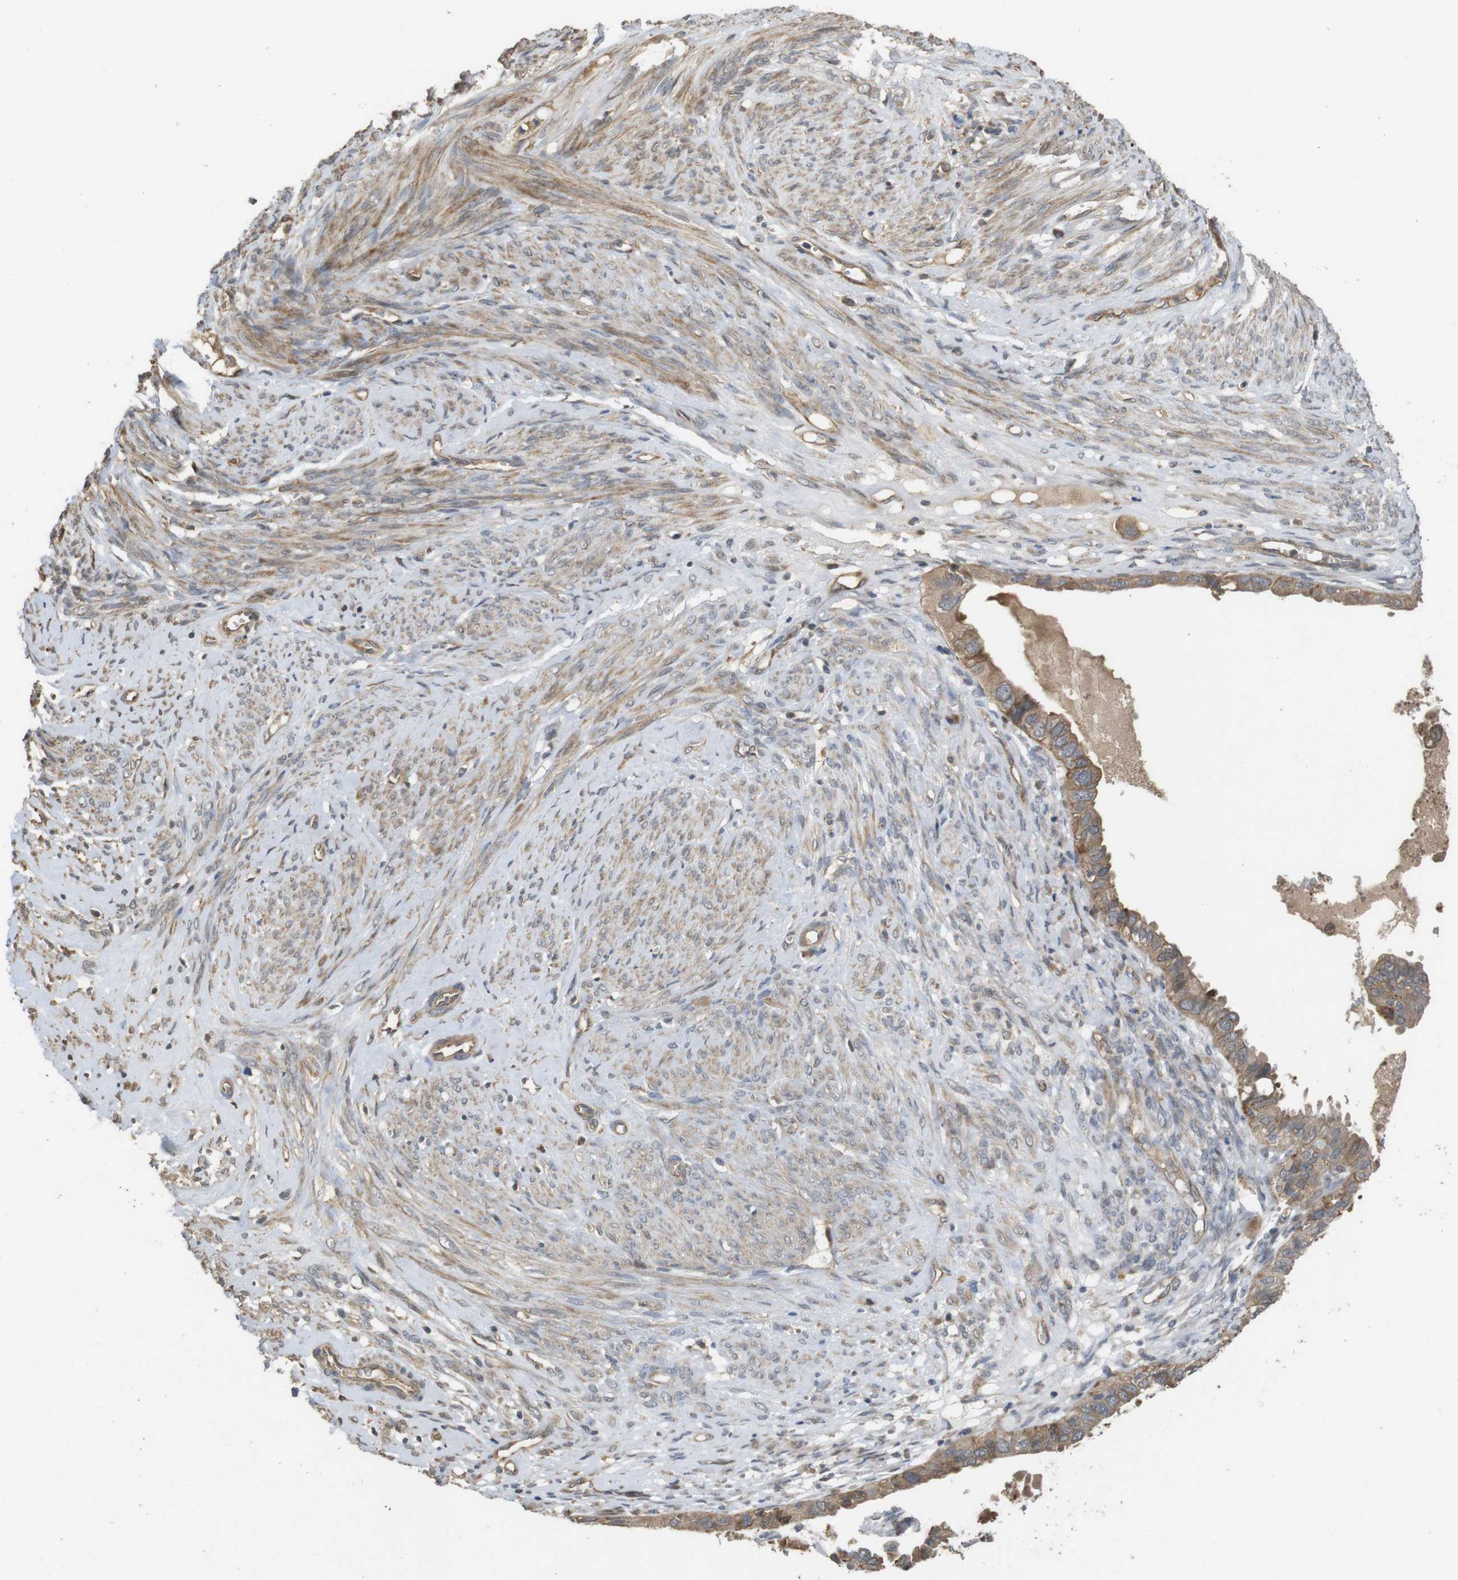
{"staining": {"intensity": "moderate", "quantity": "25%-75%", "location": "cytoplasmic/membranous"}, "tissue": "cervical cancer", "cell_type": "Tumor cells", "image_type": "cancer", "snomed": [{"axis": "morphology", "description": "Normal tissue, NOS"}, {"axis": "morphology", "description": "Adenocarcinoma, NOS"}, {"axis": "topography", "description": "Cervix"}, {"axis": "topography", "description": "Endometrium"}], "caption": "Cervical cancer stained with a brown dye demonstrates moderate cytoplasmic/membranous positive positivity in approximately 25%-75% of tumor cells.", "gene": "PCDHB10", "patient": {"sex": "female", "age": 86}}